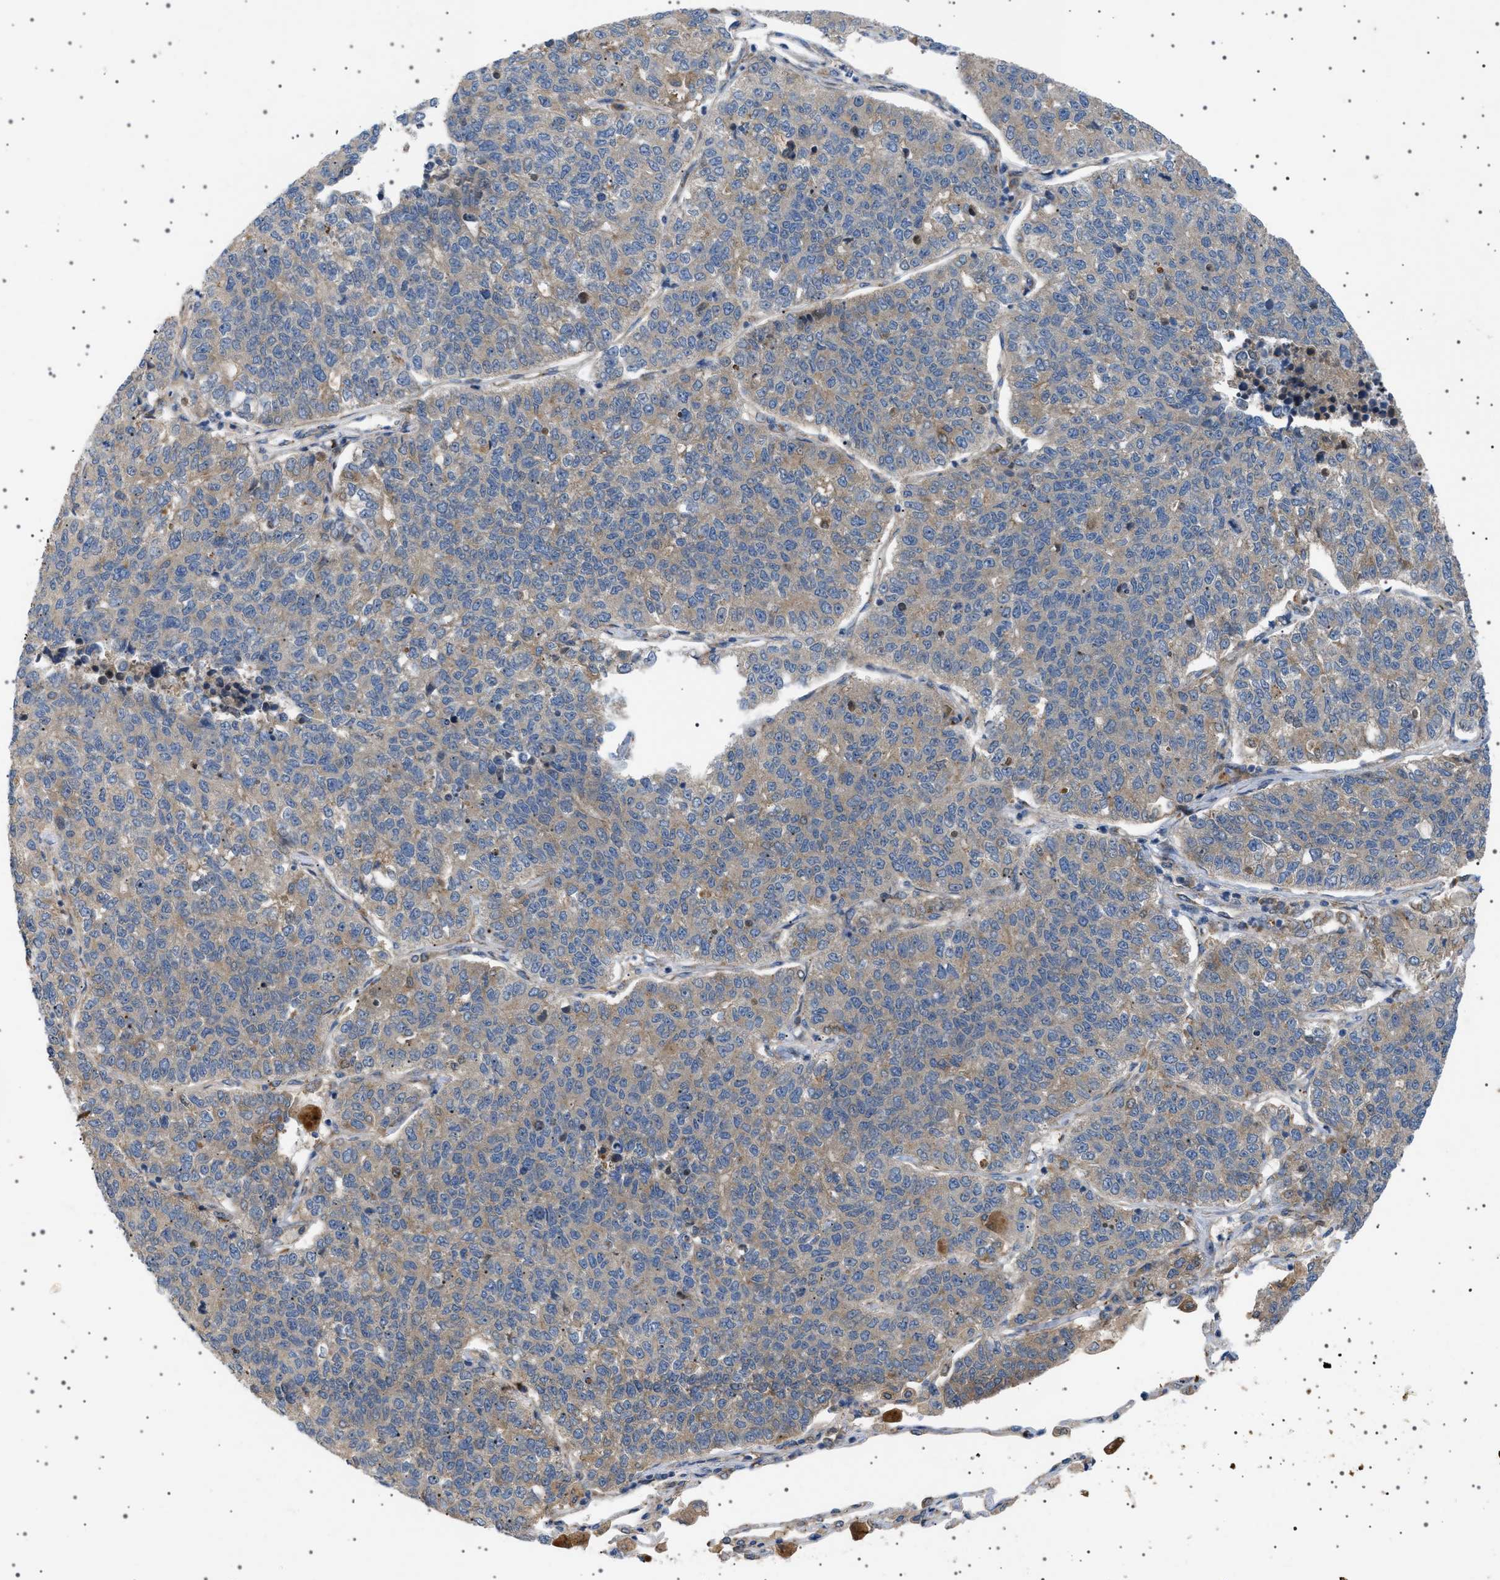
{"staining": {"intensity": "weak", "quantity": ">75%", "location": "cytoplasmic/membranous"}, "tissue": "lung cancer", "cell_type": "Tumor cells", "image_type": "cancer", "snomed": [{"axis": "morphology", "description": "Adenocarcinoma, NOS"}, {"axis": "topography", "description": "Lung"}], "caption": "IHC micrograph of neoplastic tissue: human lung cancer (adenocarcinoma) stained using immunohistochemistry reveals low levels of weak protein expression localized specifically in the cytoplasmic/membranous of tumor cells, appearing as a cytoplasmic/membranous brown color.", "gene": "CCDC186", "patient": {"sex": "male", "age": 49}}